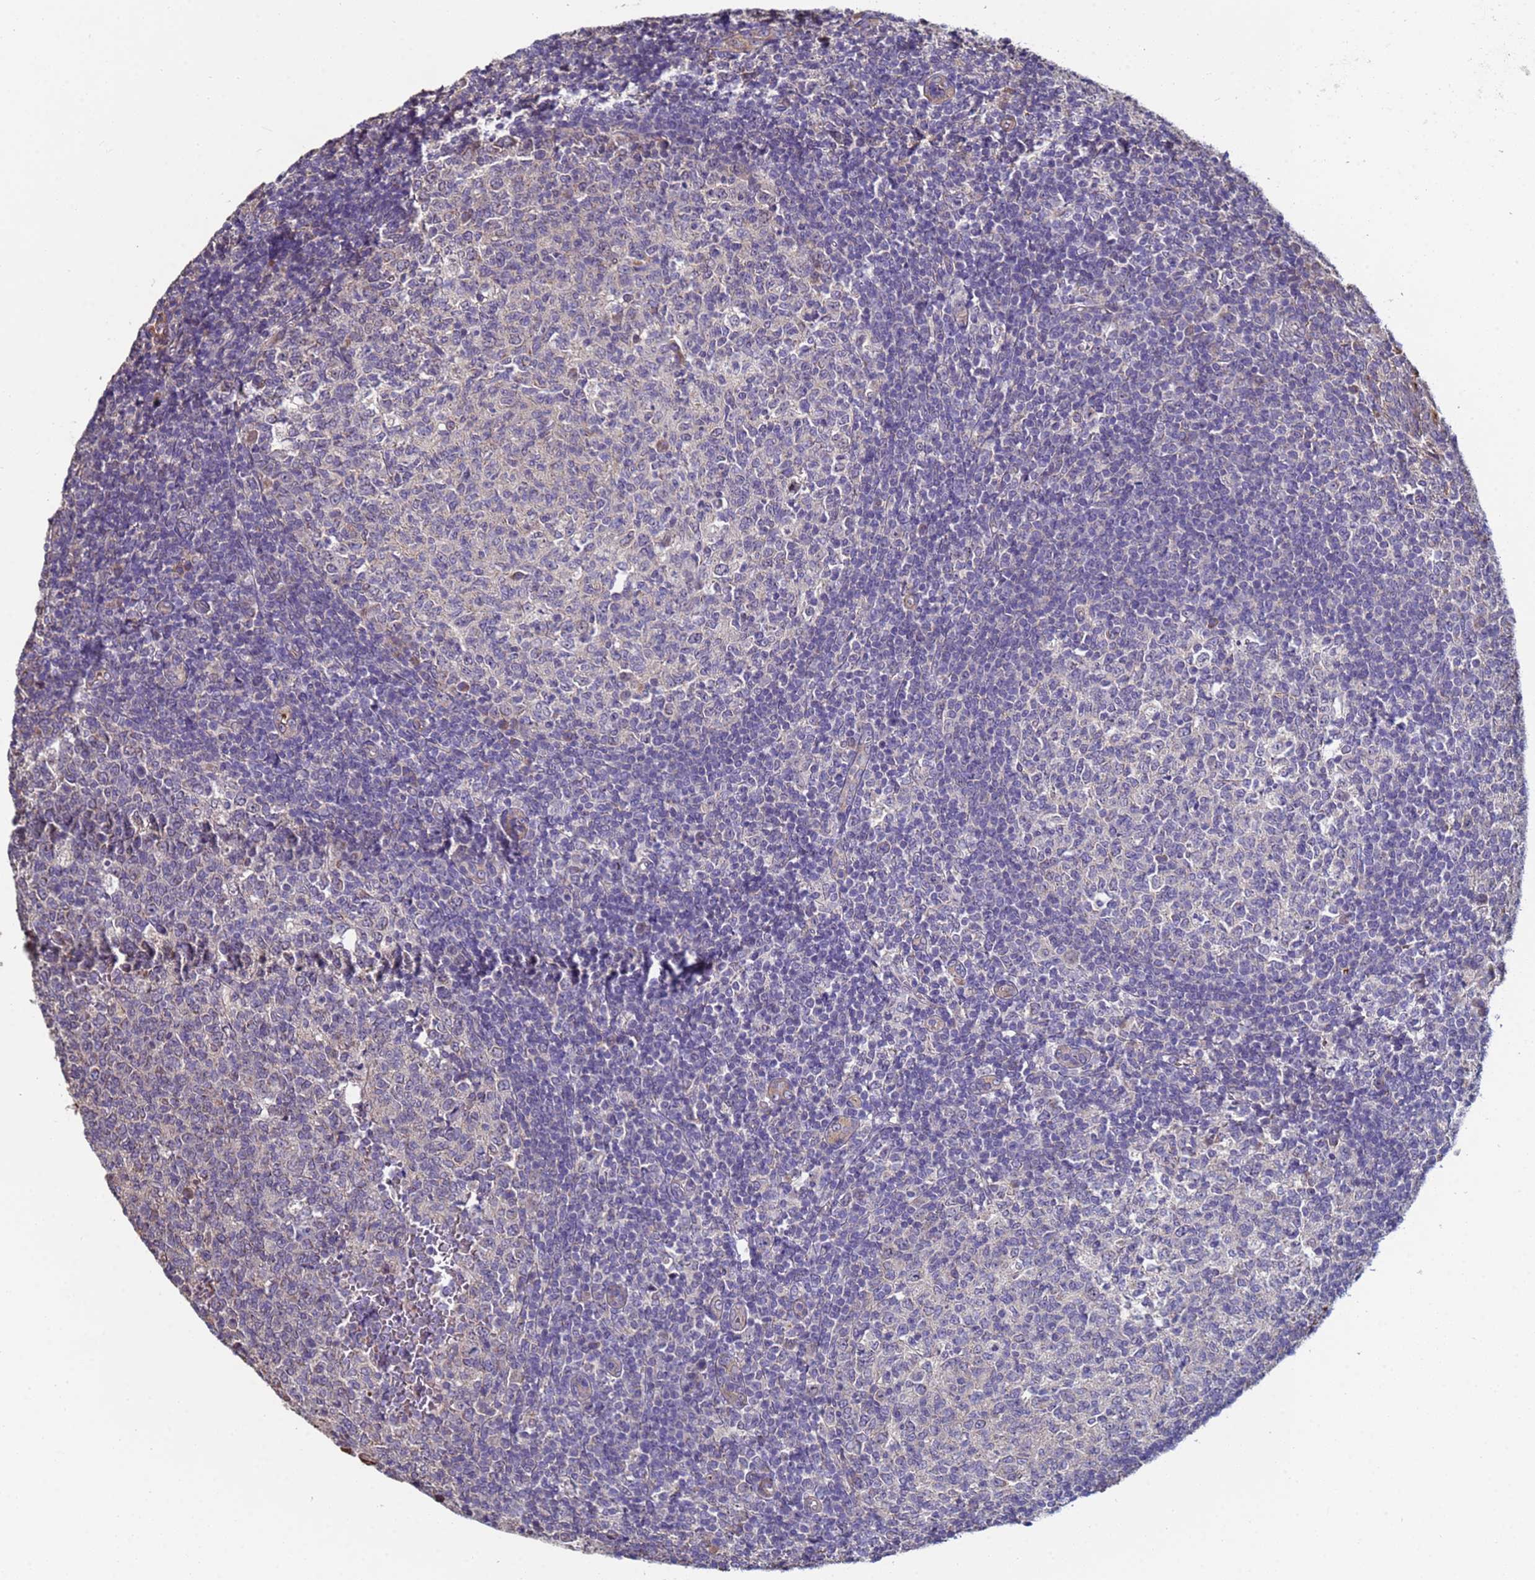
{"staining": {"intensity": "negative", "quantity": "none", "location": "none"}, "tissue": "tonsil", "cell_type": "Germinal center cells", "image_type": "normal", "snomed": [{"axis": "morphology", "description": "Normal tissue, NOS"}, {"axis": "topography", "description": "Tonsil"}], "caption": "A photomicrograph of tonsil stained for a protein shows no brown staining in germinal center cells.", "gene": "CLHC1", "patient": {"sex": "female", "age": 19}}